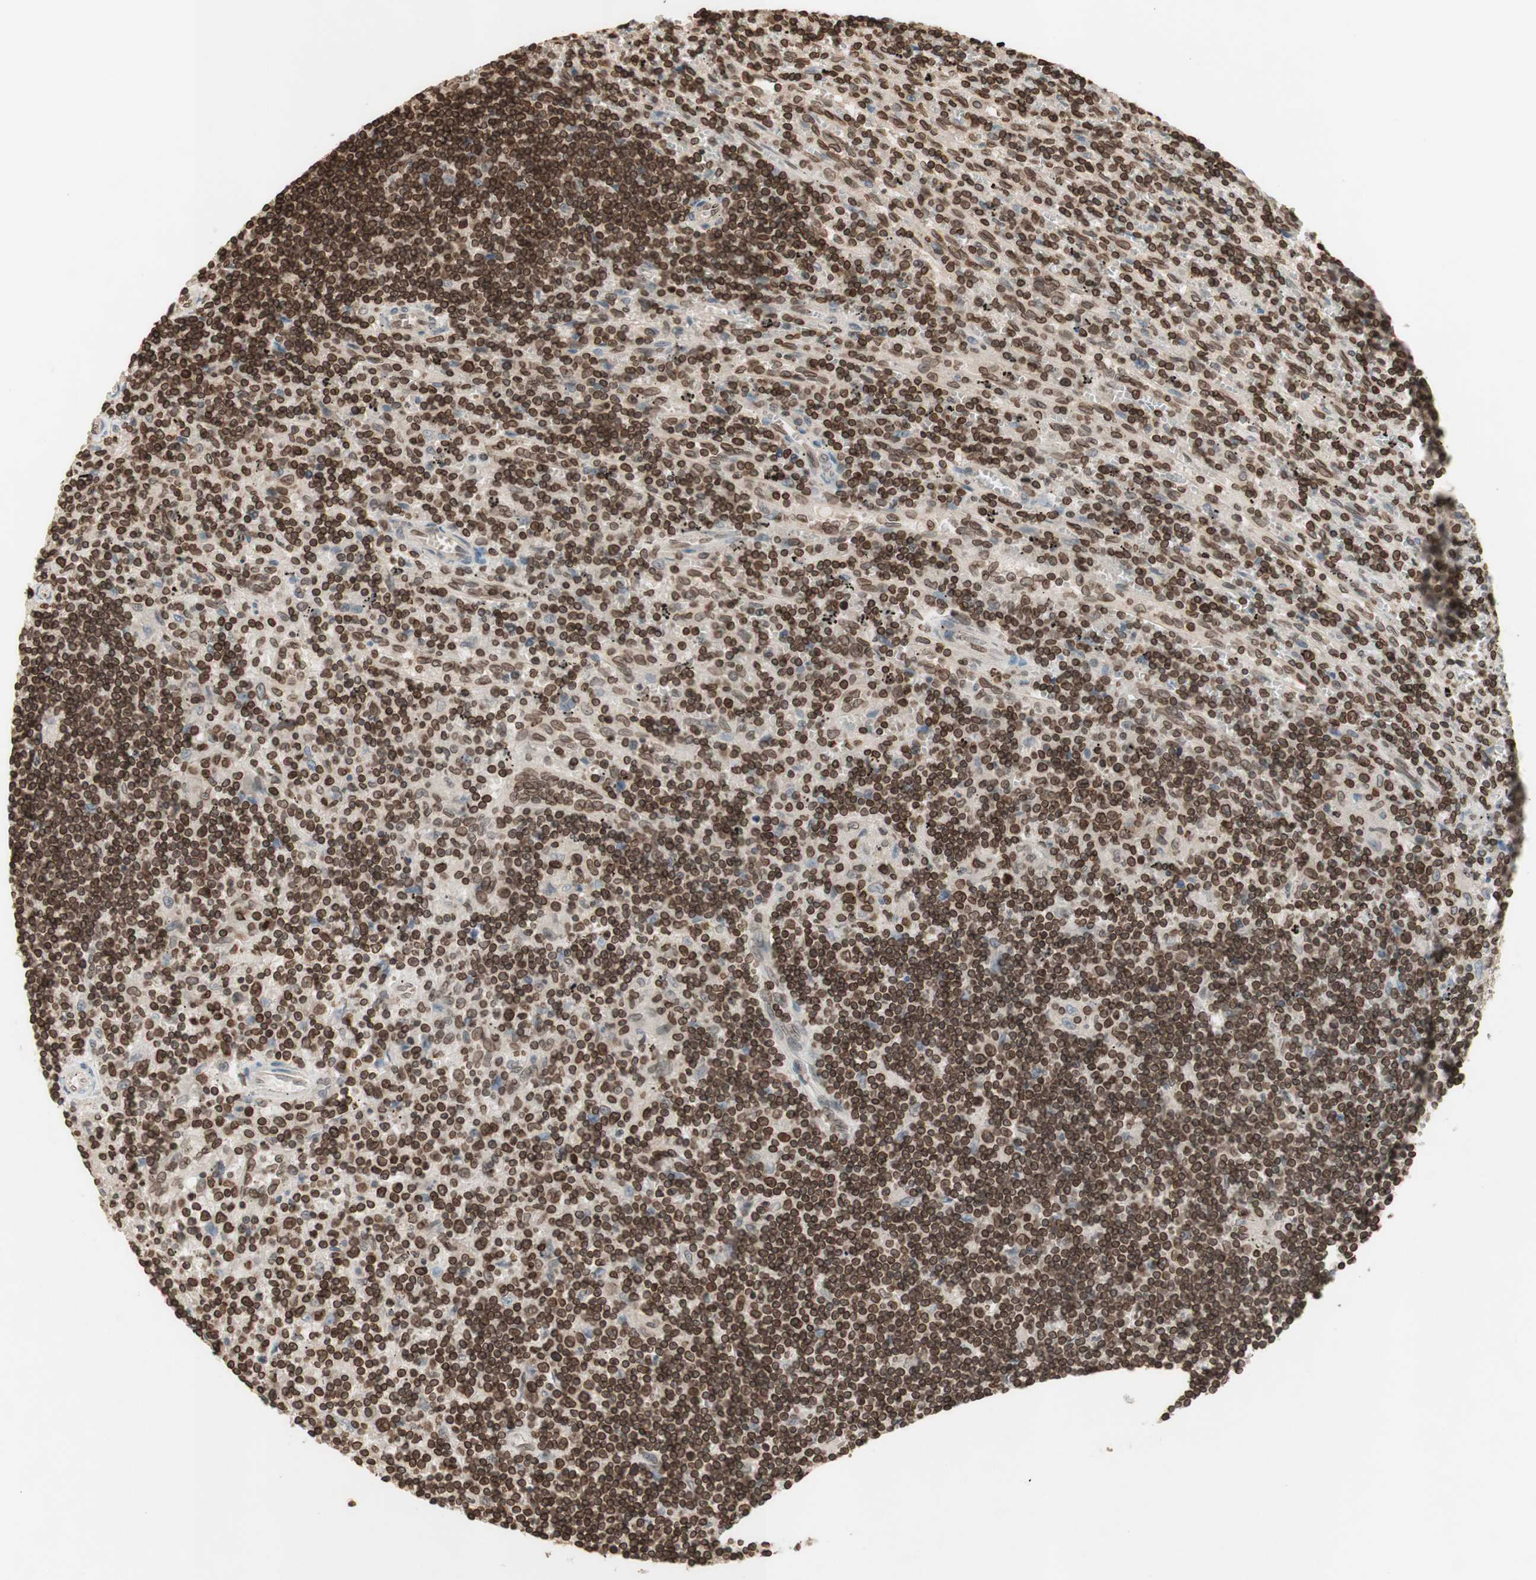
{"staining": {"intensity": "strong", "quantity": "25%-75%", "location": "cytoplasmic/membranous,nuclear"}, "tissue": "lymphoma", "cell_type": "Tumor cells", "image_type": "cancer", "snomed": [{"axis": "morphology", "description": "Malignant lymphoma, non-Hodgkin's type, Low grade"}, {"axis": "topography", "description": "Spleen"}], "caption": "A brown stain highlights strong cytoplasmic/membranous and nuclear staining of a protein in malignant lymphoma, non-Hodgkin's type (low-grade) tumor cells.", "gene": "TMPO", "patient": {"sex": "male", "age": 76}}